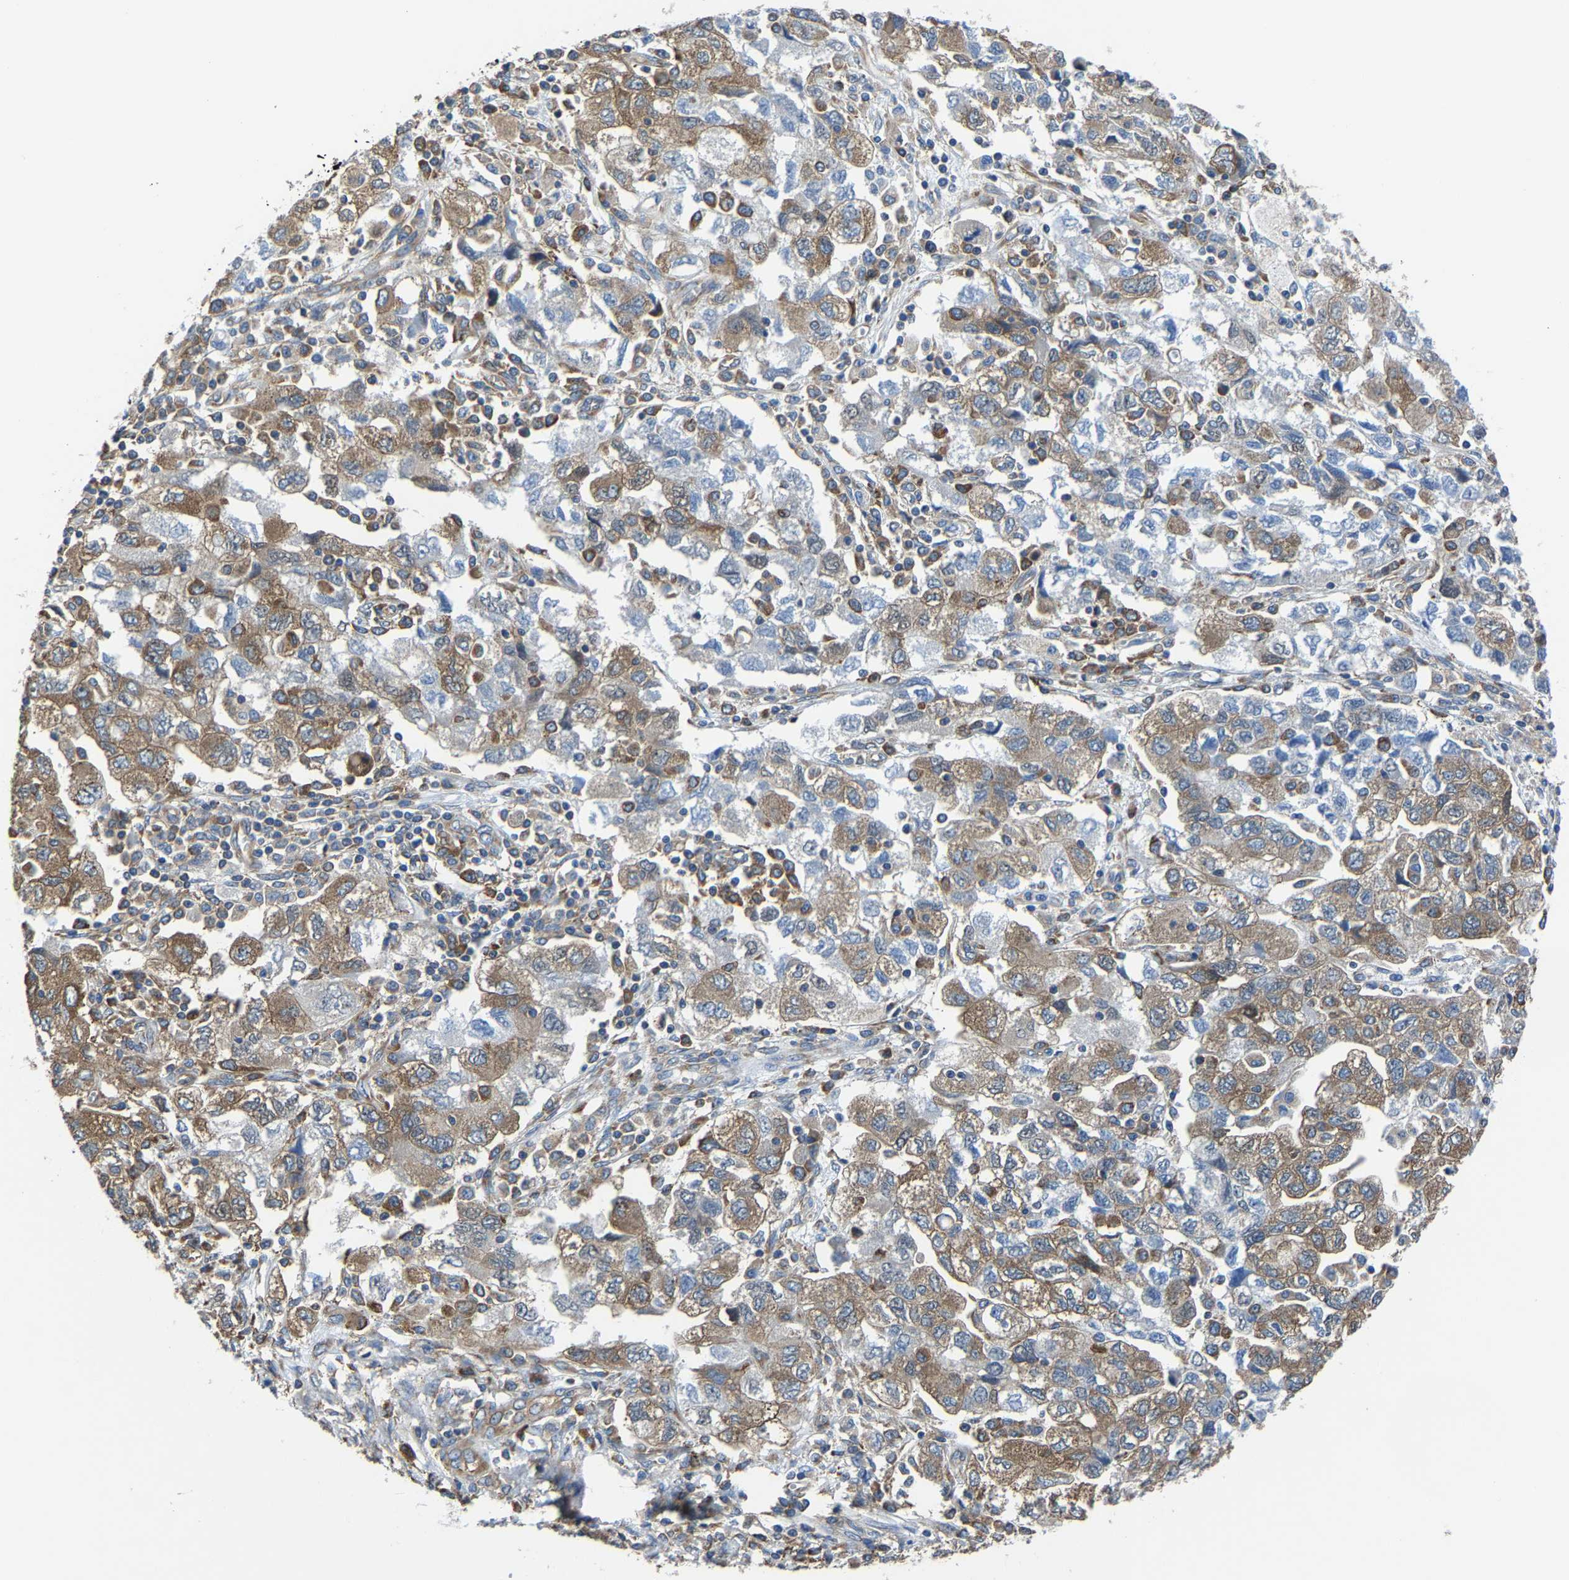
{"staining": {"intensity": "moderate", "quantity": "25%-75%", "location": "cytoplasmic/membranous"}, "tissue": "ovarian cancer", "cell_type": "Tumor cells", "image_type": "cancer", "snomed": [{"axis": "morphology", "description": "Carcinoma, NOS"}, {"axis": "morphology", "description": "Cystadenocarcinoma, serous, NOS"}, {"axis": "topography", "description": "Ovary"}], "caption": "Ovarian carcinoma was stained to show a protein in brown. There is medium levels of moderate cytoplasmic/membranous staining in approximately 25%-75% of tumor cells. (DAB (3,3'-diaminobenzidine) IHC, brown staining for protein, blue staining for nuclei).", "gene": "G3BP2", "patient": {"sex": "female", "age": 69}}